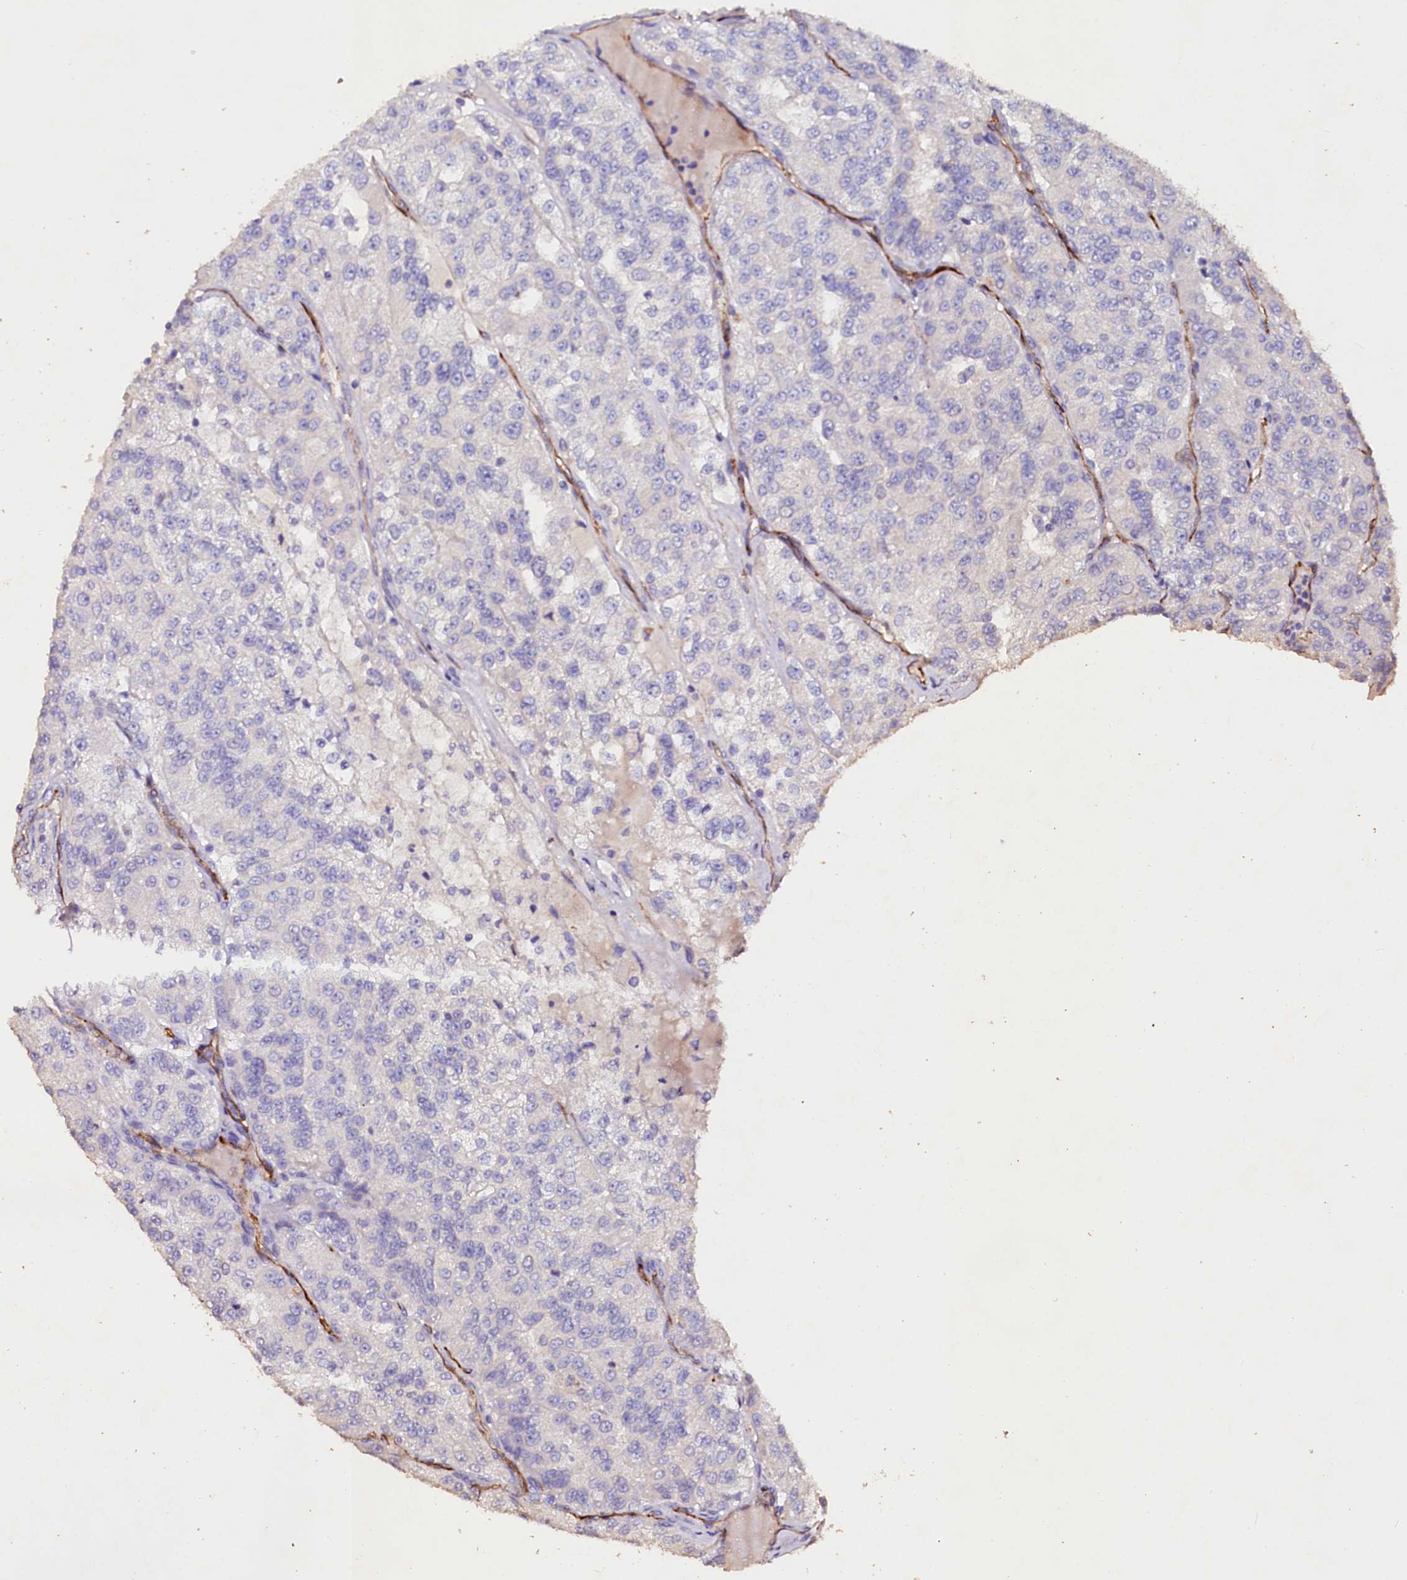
{"staining": {"intensity": "negative", "quantity": "none", "location": "none"}, "tissue": "renal cancer", "cell_type": "Tumor cells", "image_type": "cancer", "snomed": [{"axis": "morphology", "description": "Adenocarcinoma, NOS"}, {"axis": "topography", "description": "Kidney"}], "caption": "High power microscopy photomicrograph of an IHC histopathology image of renal cancer (adenocarcinoma), revealing no significant expression in tumor cells.", "gene": "VPS36", "patient": {"sex": "female", "age": 63}}